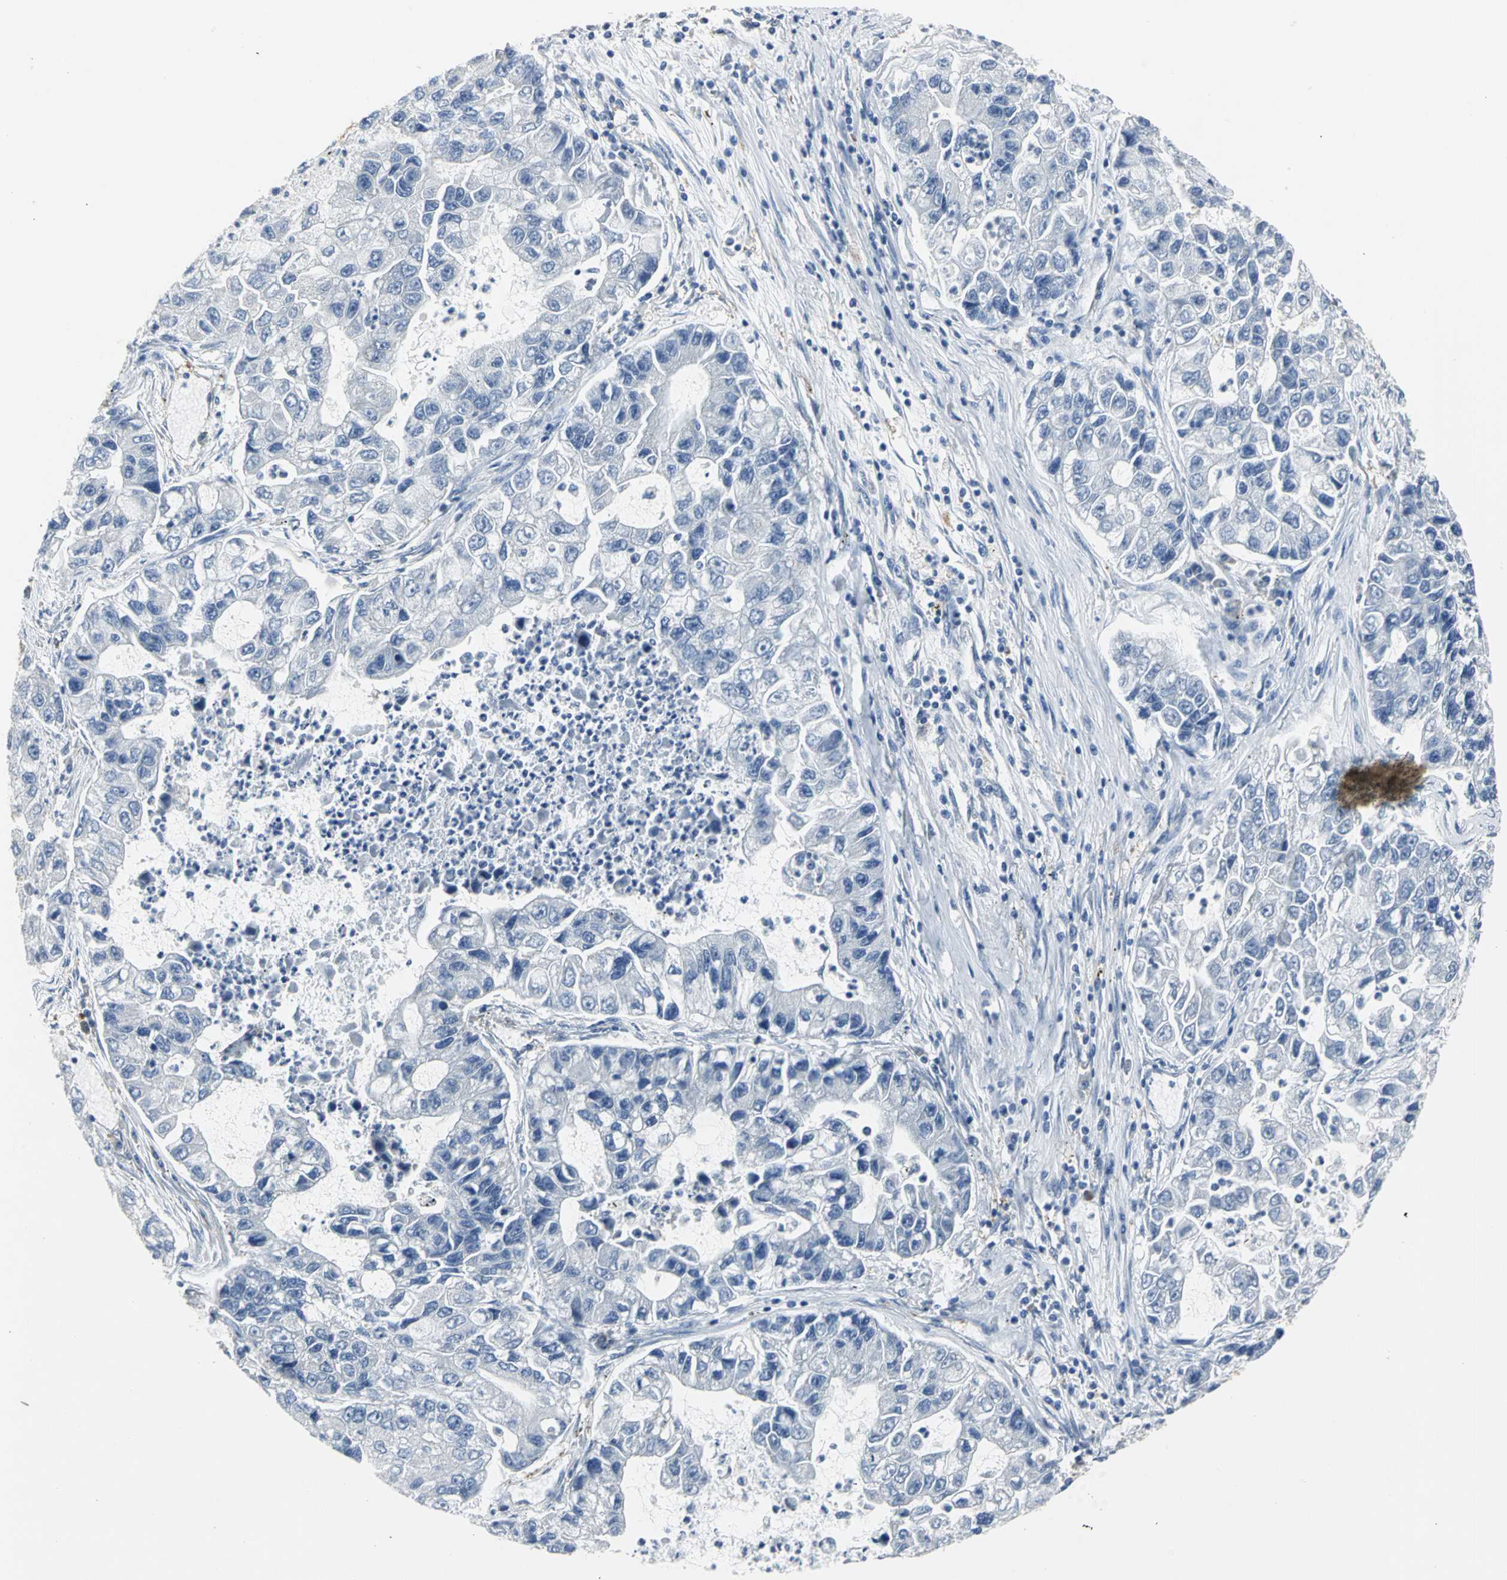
{"staining": {"intensity": "negative", "quantity": "none", "location": "none"}, "tissue": "lung cancer", "cell_type": "Tumor cells", "image_type": "cancer", "snomed": [{"axis": "morphology", "description": "Adenocarcinoma, NOS"}, {"axis": "topography", "description": "Lung"}], "caption": "DAB (3,3'-diaminobenzidine) immunohistochemical staining of human adenocarcinoma (lung) displays no significant staining in tumor cells.", "gene": "CHRNB1", "patient": {"sex": "female", "age": 51}}